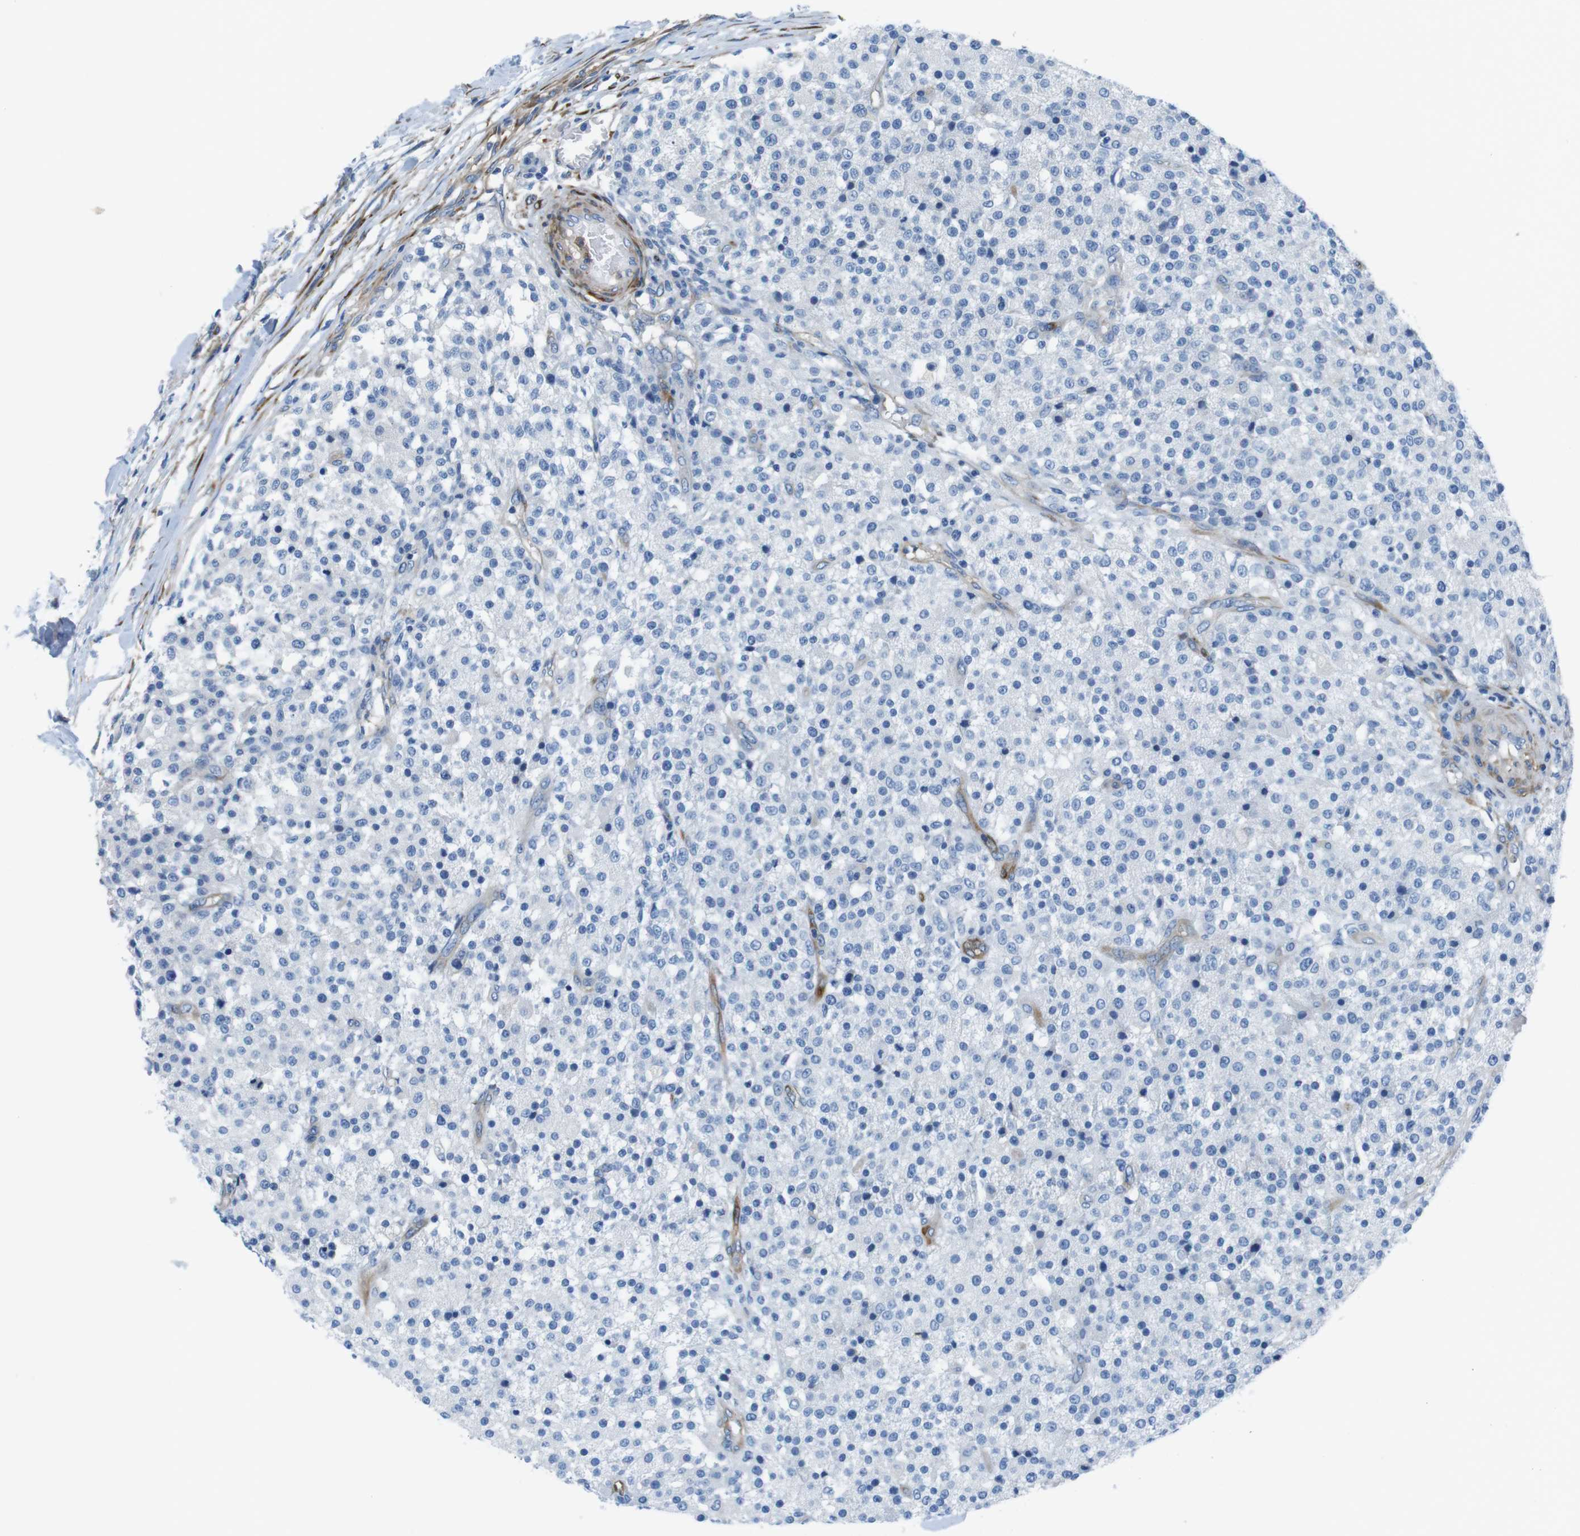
{"staining": {"intensity": "negative", "quantity": "none", "location": "none"}, "tissue": "testis cancer", "cell_type": "Tumor cells", "image_type": "cancer", "snomed": [{"axis": "morphology", "description": "Seminoma, NOS"}, {"axis": "topography", "description": "Testis"}], "caption": "High power microscopy micrograph of an immunohistochemistry (IHC) histopathology image of seminoma (testis), revealing no significant expression in tumor cells.", "gene": "EMP2", "patient": {"sex": "male", "age": 59}}